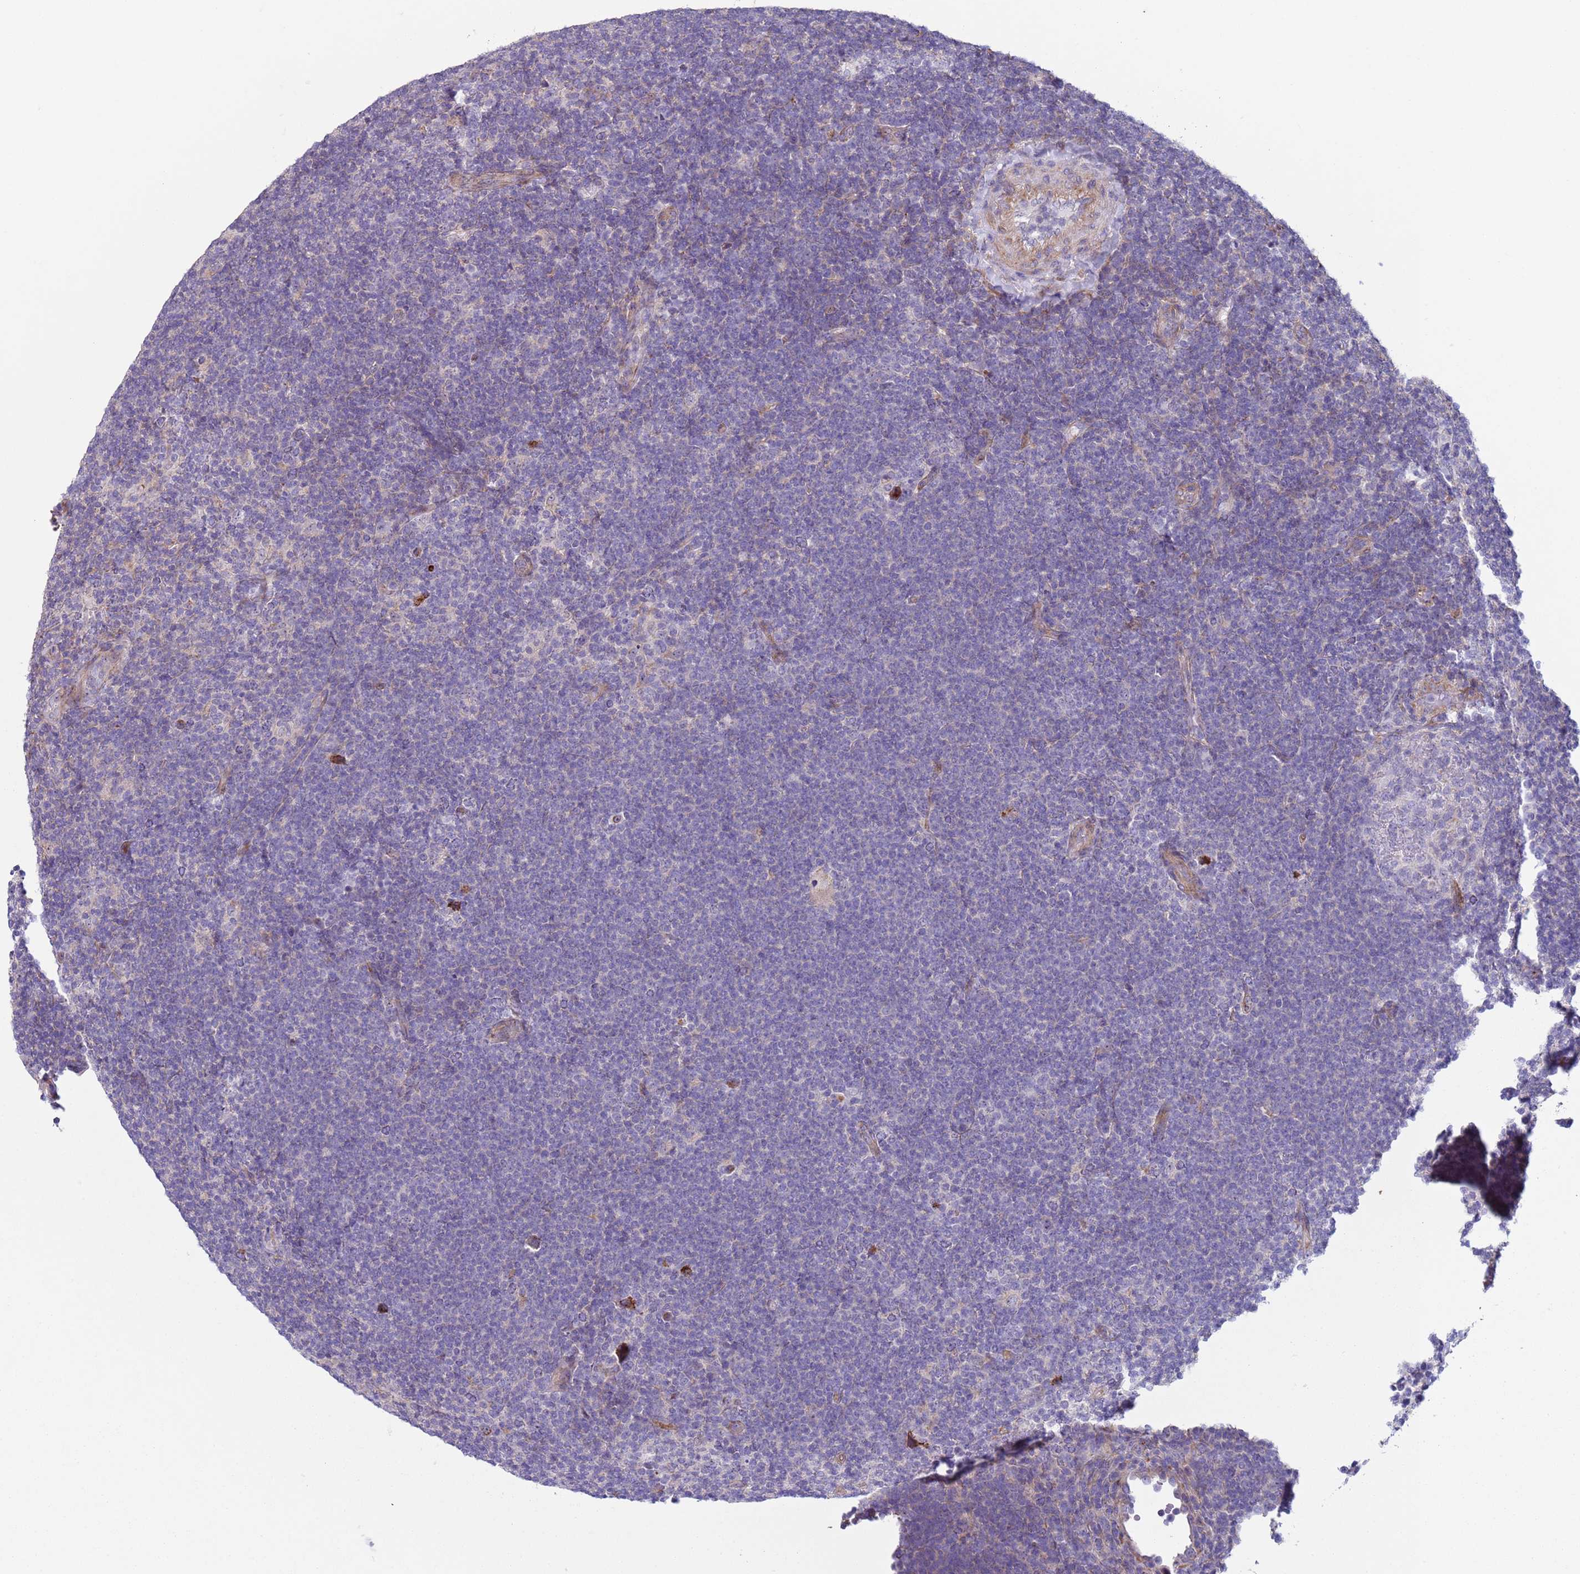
{"staining": {"intensity": "negative", "quantity": "none", "location": "none"}, "tissue": "lymphoma", "cell_type": "Tumor cells", "image_type": "cancer", "snomed": [{"axis": "morphology", "description": "Hodgkin's disease, NOS"}, {"axis": "topography", "description": "Lymph node"}], "caption": "The image demonstrates no significant positivity in tumor cells of lymphoma. (Immunohistochemistry (ihc), brightfield microscopy, high magnification).", "gene": "HEATR1", "patient": {"sex": "female", "age": 57}}